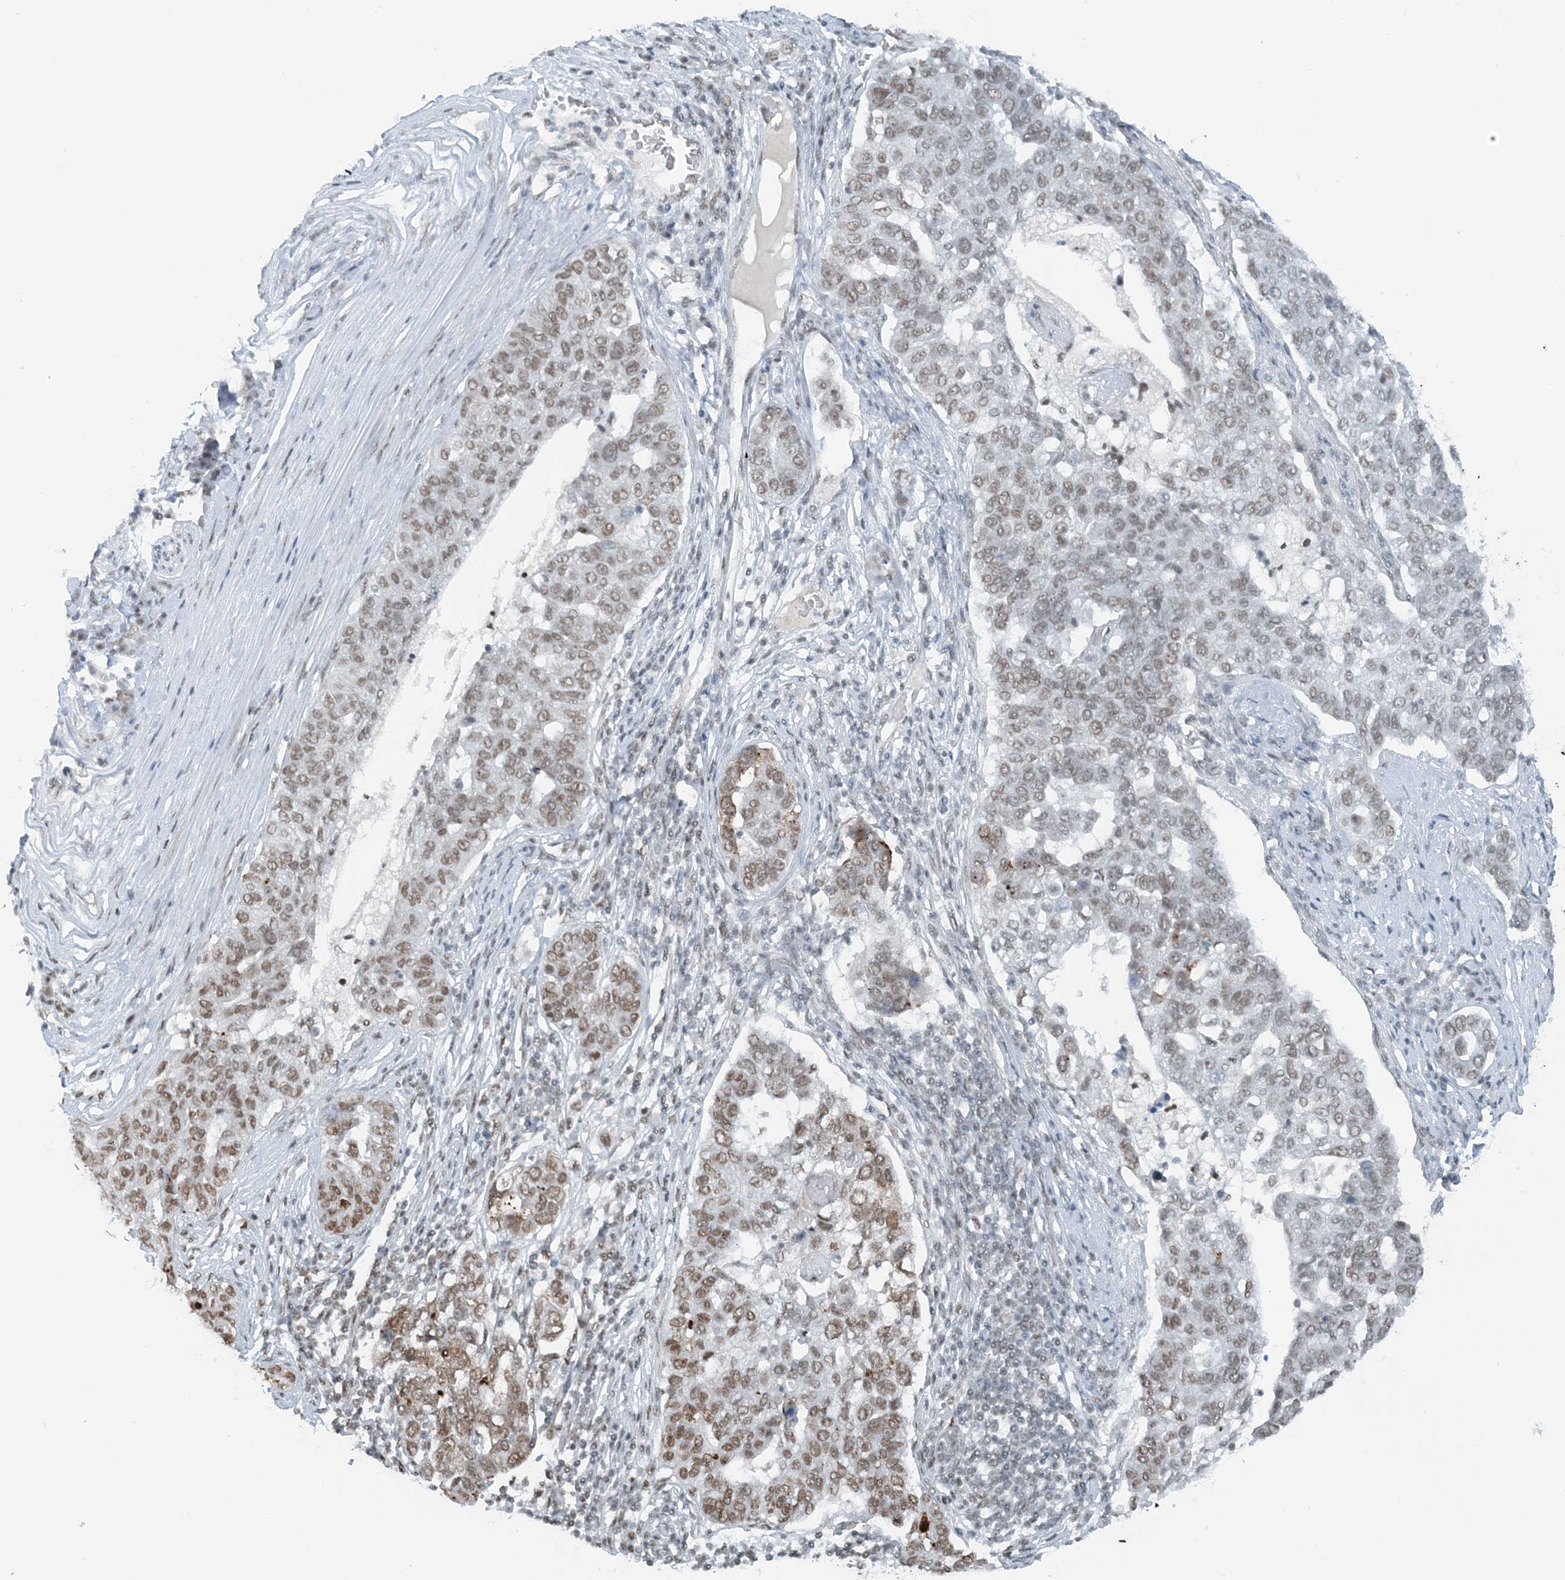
{"staining": {"intensity": "moderate", "quantity": "25%-75%", "location": "nuclear"}, "tissue": "pancreatic cancer", "cell_type": "Tumor cells", "image_type": "cancer", "snomed": [{"axis": "morphology", "description": "Adenocarcinoma, NOS"}, {"axis": "topography", "description": "Pancreas"}], "caption": "Pancreatic adenocarcinoma tissue demonstrates moderate nuclear expression in about 25%-75% of tumor cells", "gene": "ZNF500", "patient": {"sex": "female", "age": 61}}